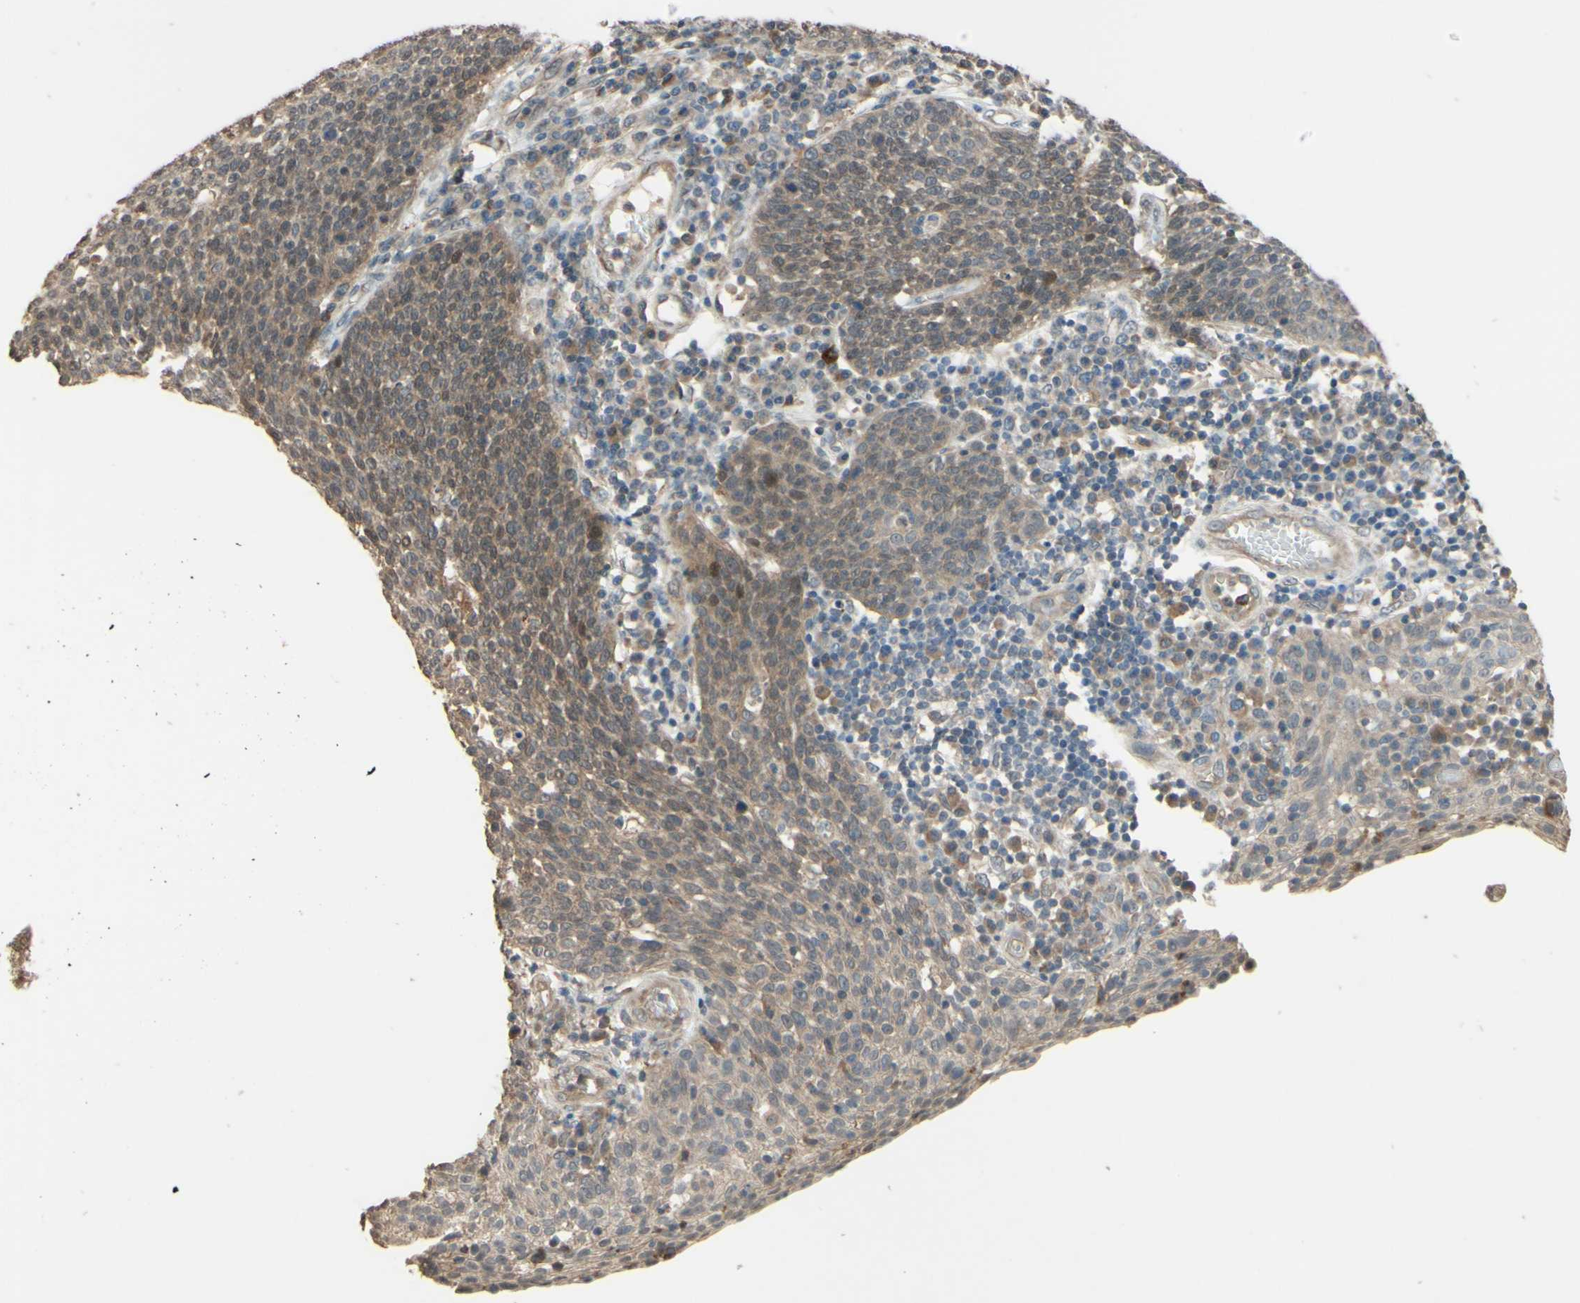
{"staining": {"intensity": "moderate", "quantity": ">75%", "location": "cytoplasmic/membranous"}, "tissue": "cervical cancer", "cell_type": "Tumor cells", "image_type": "cancer", "snomed": [{"axis": "morphology", "description": "Squamous cell carcinoma, NOS"}, {"axis": "topography", "description": "Cervix"}], "caption": "High-magnification brightfield microscopy of cervical cancer stained with DAB (brown) and counterstained with hematoxylin (blue). tumor cells exhibit moderate cytoplasmic/membranous positivity is appreciated in about>75% of cells.", "gene": "SMIM19", "patient": {"sex": "female", "age": 34}}